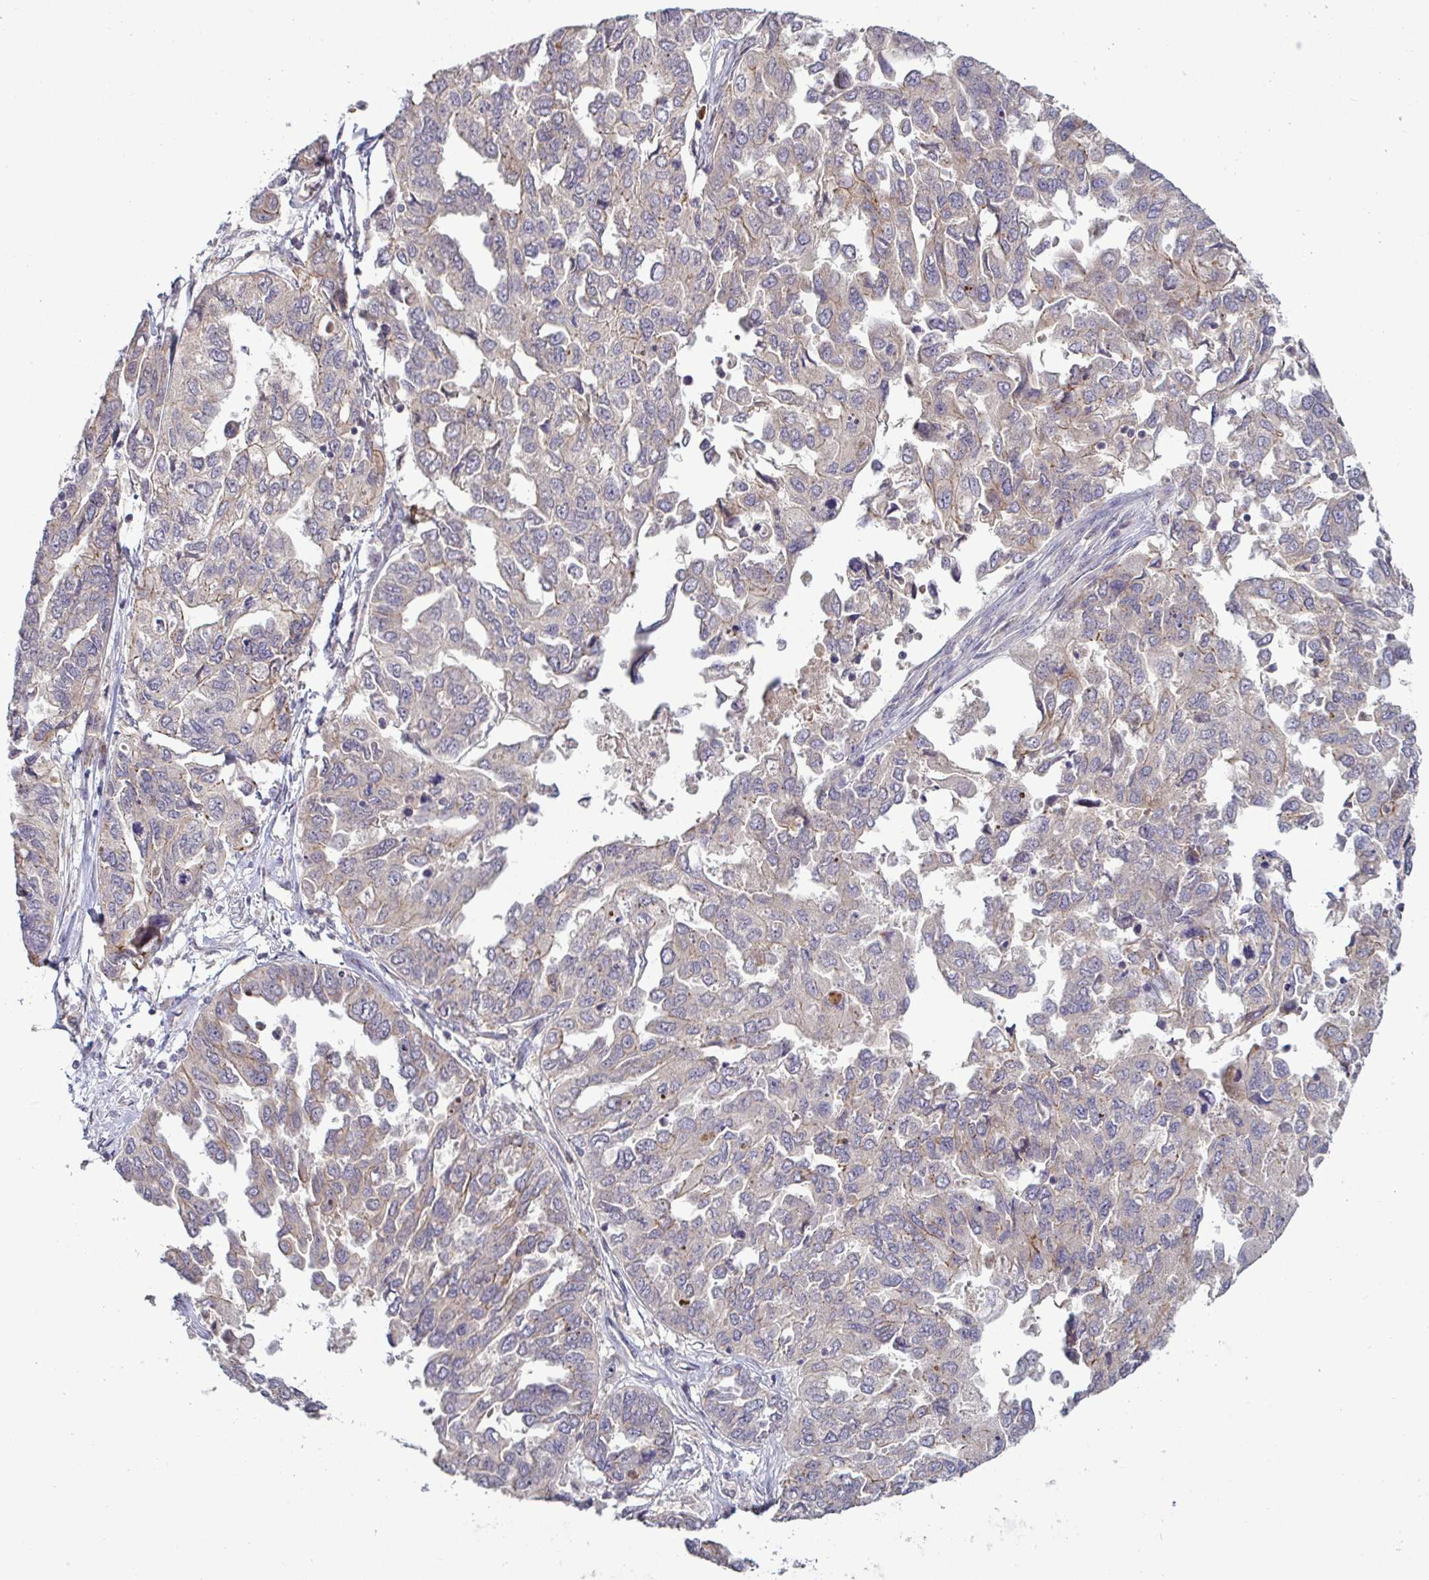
{"staining": {"intensity": "weak", "quantity": "<25%", "location": "cytoplasmic/membranous"}, "tissue": "ovarian cancer", "cell_type": "Tumor cells", "image_type": "cancer", "snomed": [{"axis": "morphology", "description": "Cystadenocarcinoma, serous, NOS"}, {"axis": "topography", "description": "Ovary"}], "caption": "The IHC image has no significant expression in tumor cells of ovarian serous cystadenocarcinoma tissue. (Stains: DAB (3,3'-diaminobenzidine) immunohistochemistry (IHC) with hematoxylin counter stain, Microscopy: brightfield microscopy at high magnification).", "gene": "GSTM1", "patient": {"sex": "female", "age": 53}}